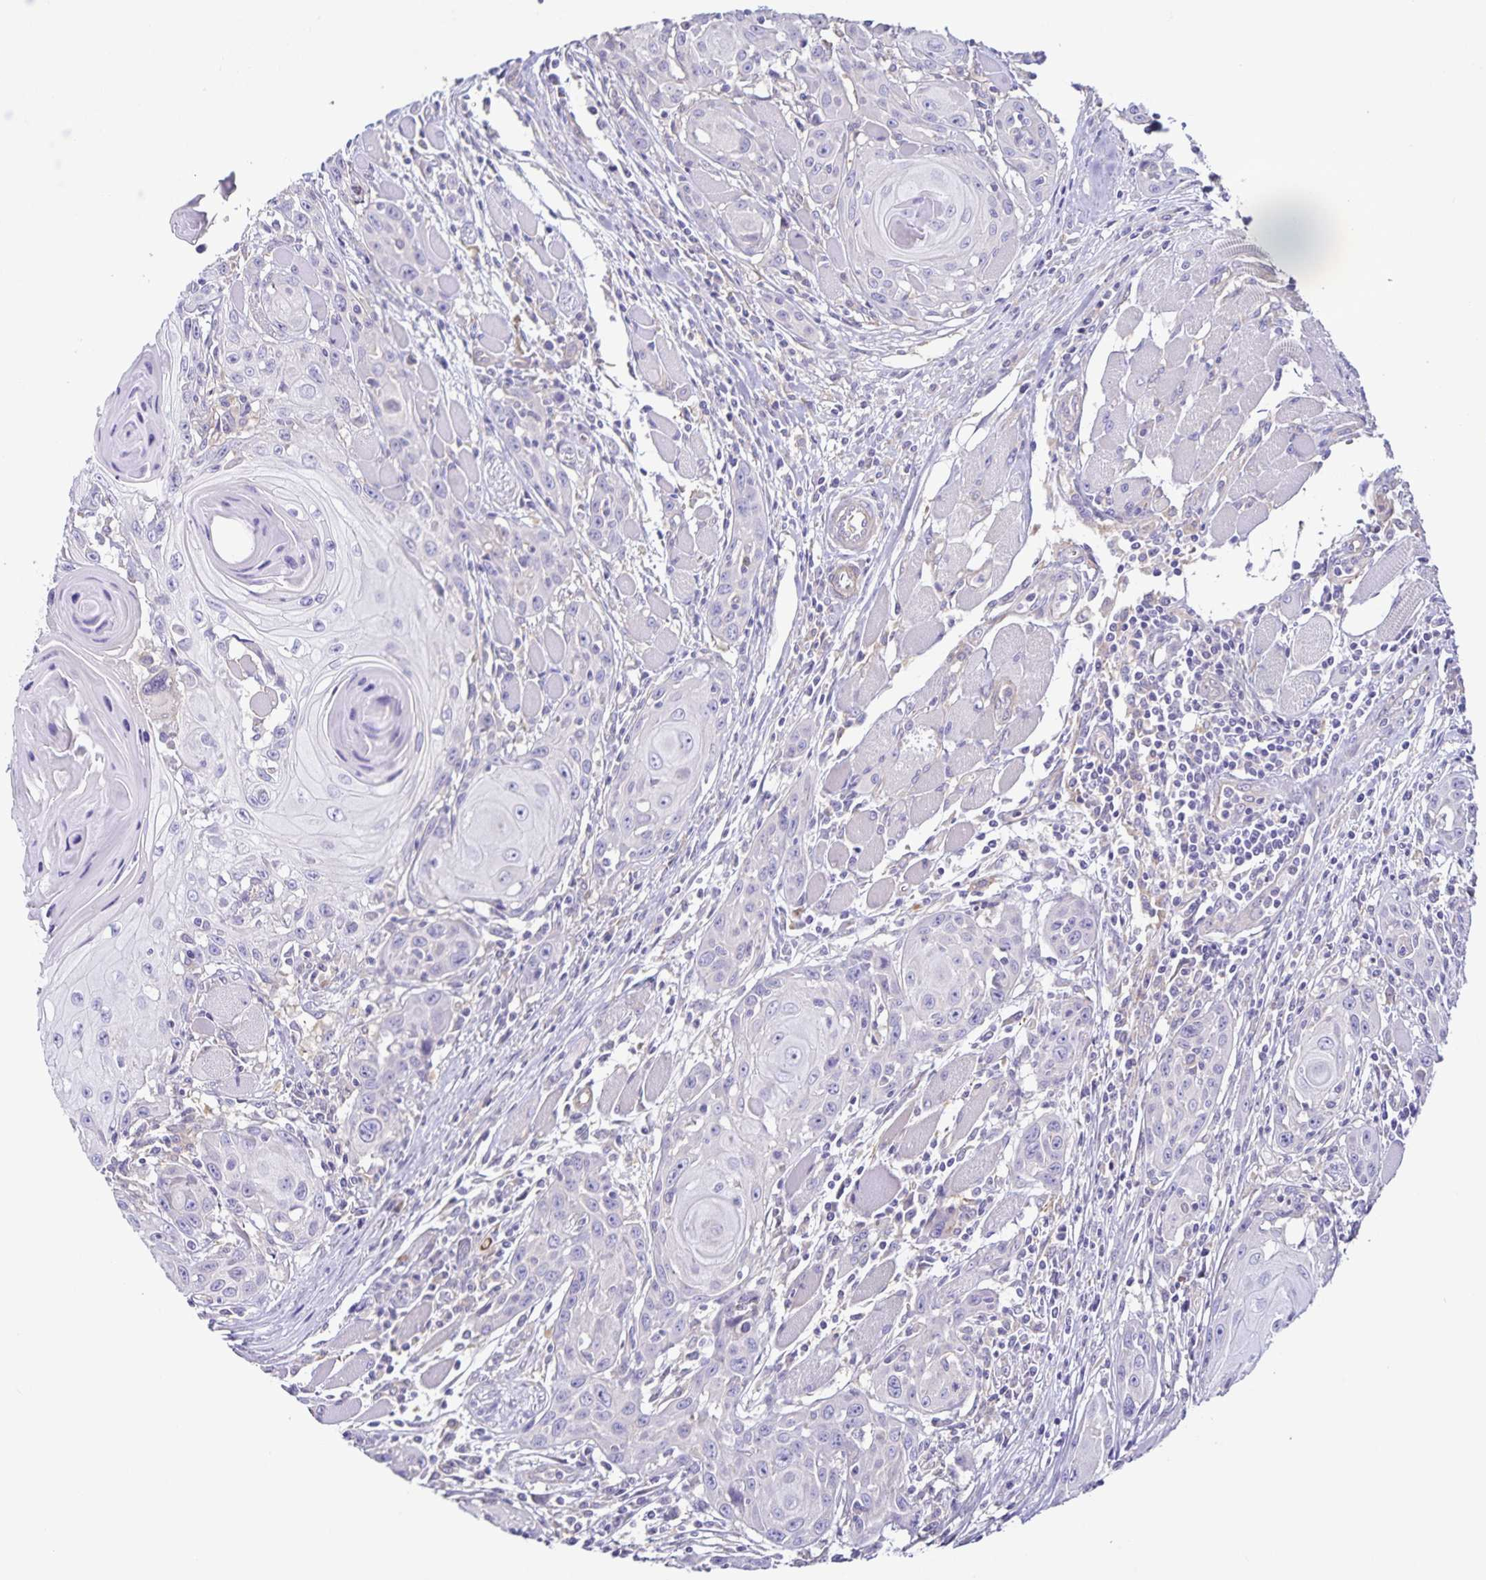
{"staining": {"intensity": "negative", "quantity": "none", "location": "none"}, "tissue": "head and neck cancer", "cell_type": "Tumor cells", "image_type": "cancer", "snomed": [{"axis": "morphology", "description": "Squamous cell carcinoma, NOS"}, {"axis": "topography", "description": "Head-Neck"}], "caption": "Tumor cells are negative for protein expression in human squamous cell carcinoma (head and neck).", "gene": "BOLL", "patient": {"sex": "female", "age": 80}}